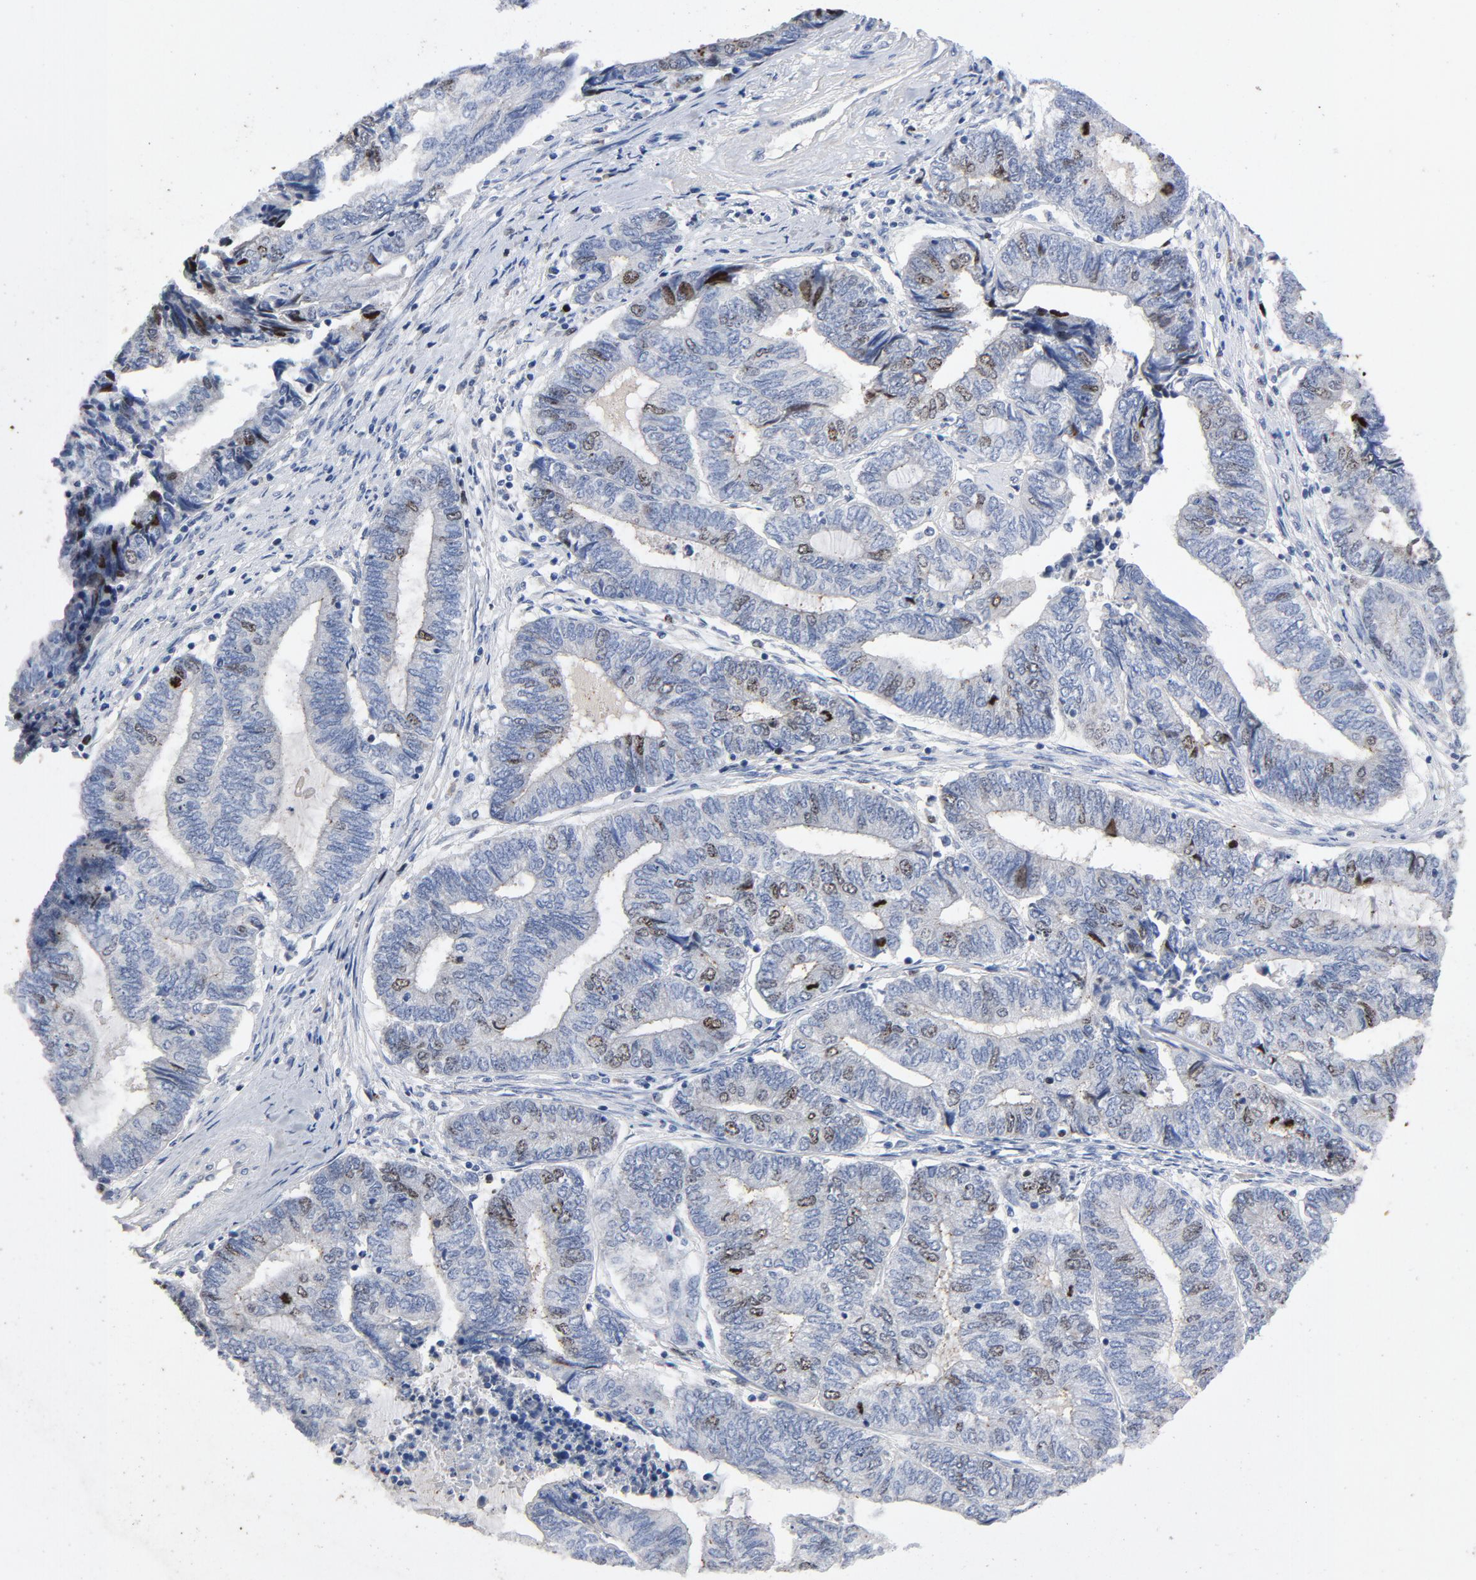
{"staining": {"intensity": "moderate", "quantity": "<25%", "location": "nuclear"}, "tissue": "endometrial cancer", "cell_type": "Tumor cells", "image_type": "cancer", "snomed": [{"axis": "morphology", "description": "Adenocarcinoma, NOS"}, {"axis": "topography", "description": "Uterus"}, {"axis": "topography", "description": "Endometrium"}], "caption": "About <25% of tumor cells in human endometrial cancer demonstrate moderate nuclear protein positivity as visualized by brown immunohistochemical staining.", "gene": "BIRC5", "patient": {"sex": "female", "age": 70}}